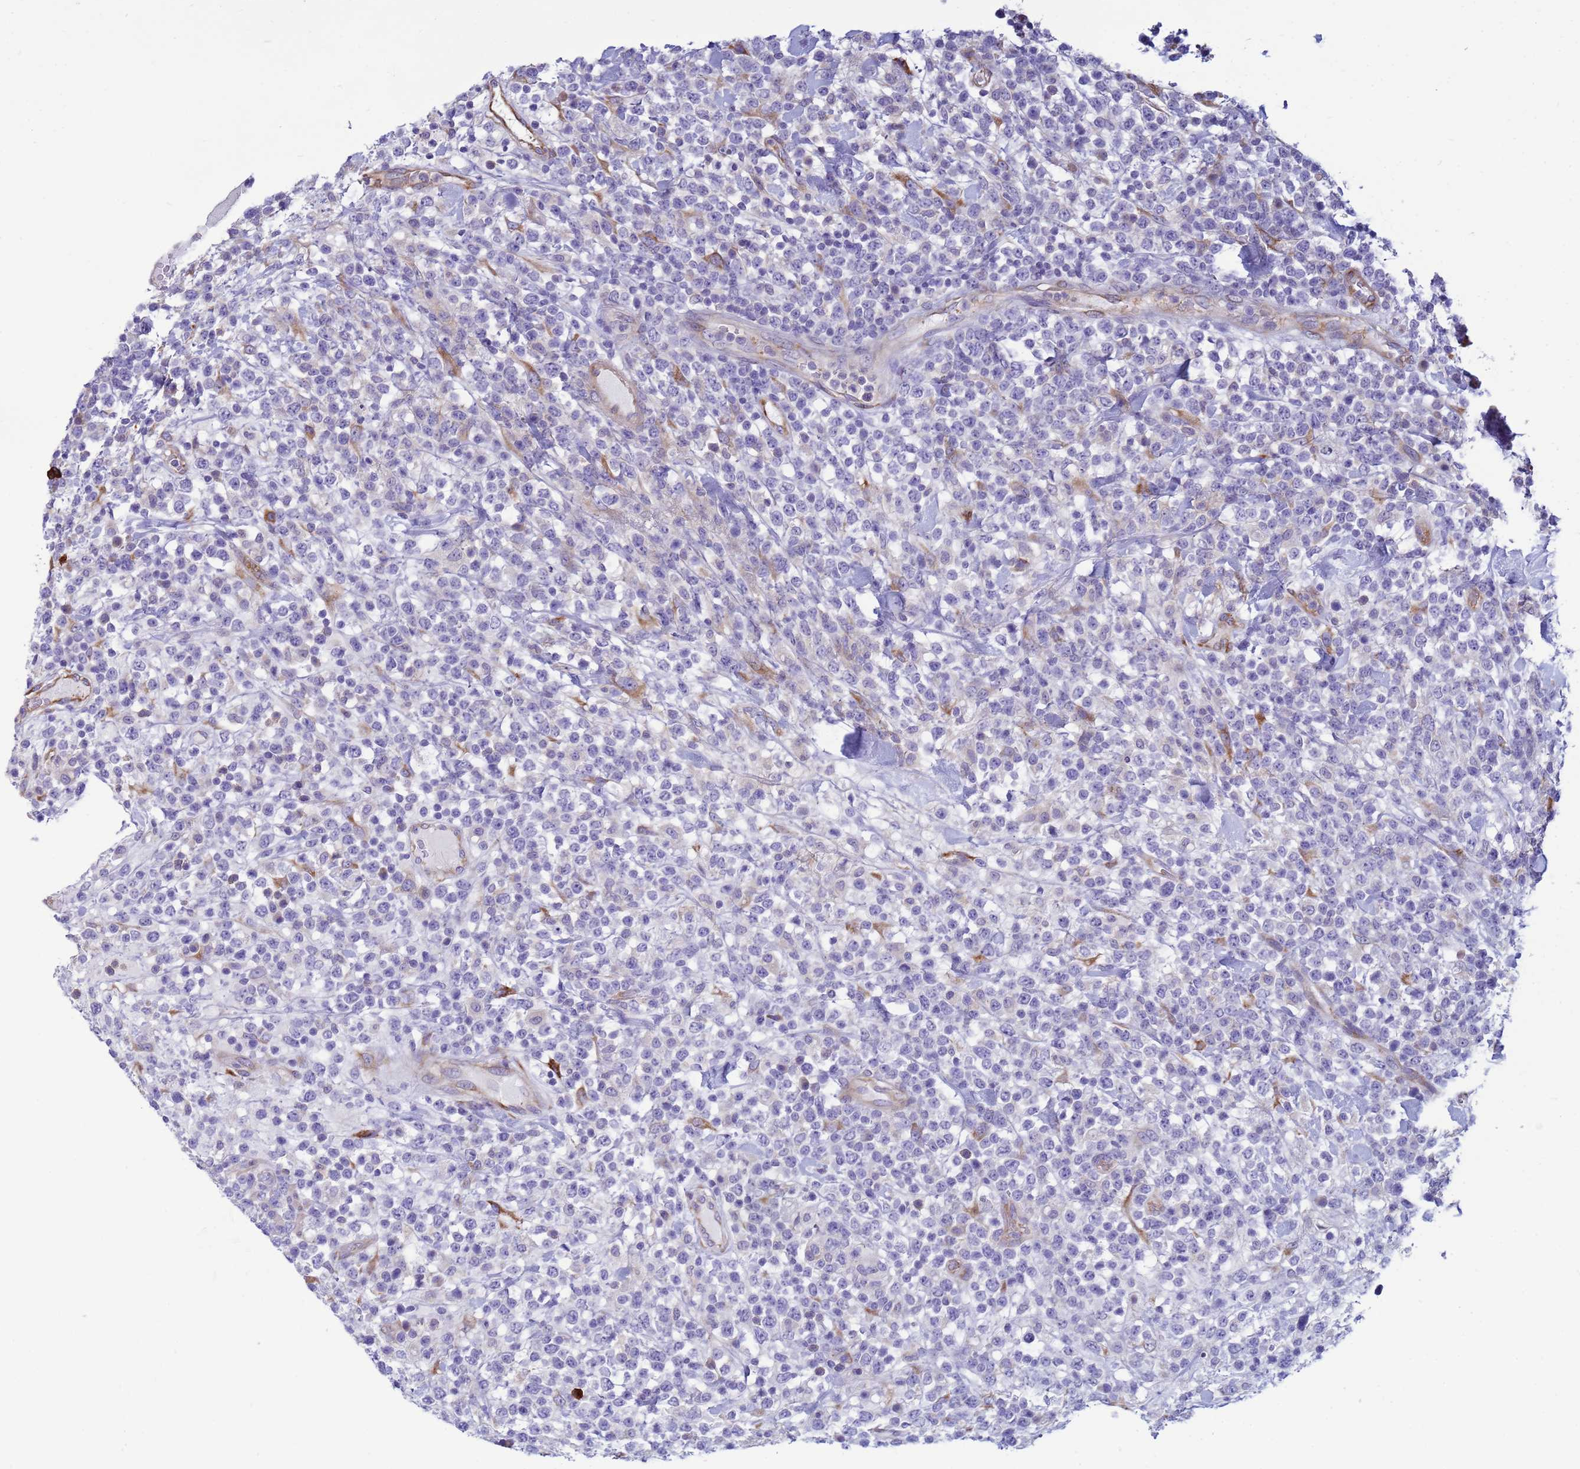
{"staining": {"intensity": "negative", "quantity": "none", "location": "none"}, "tissue": "lymphoma", "cell_type": "Tumor cells", "image_type": "cancer", "snomed": [{"axis": "morphology", "description": "Malignant lymphoma, non-Hodgkin's type, High grade"}, {"axis": "topography", "description": "Colon"}], "caption": "High-grade malignant lymphoma, non-Hodgkin's type stained for a protein using immunohistochemistry shows no staining tumor cells.", "gene": "TRPC6", "patient": {"sex": "female", "age": 53}}